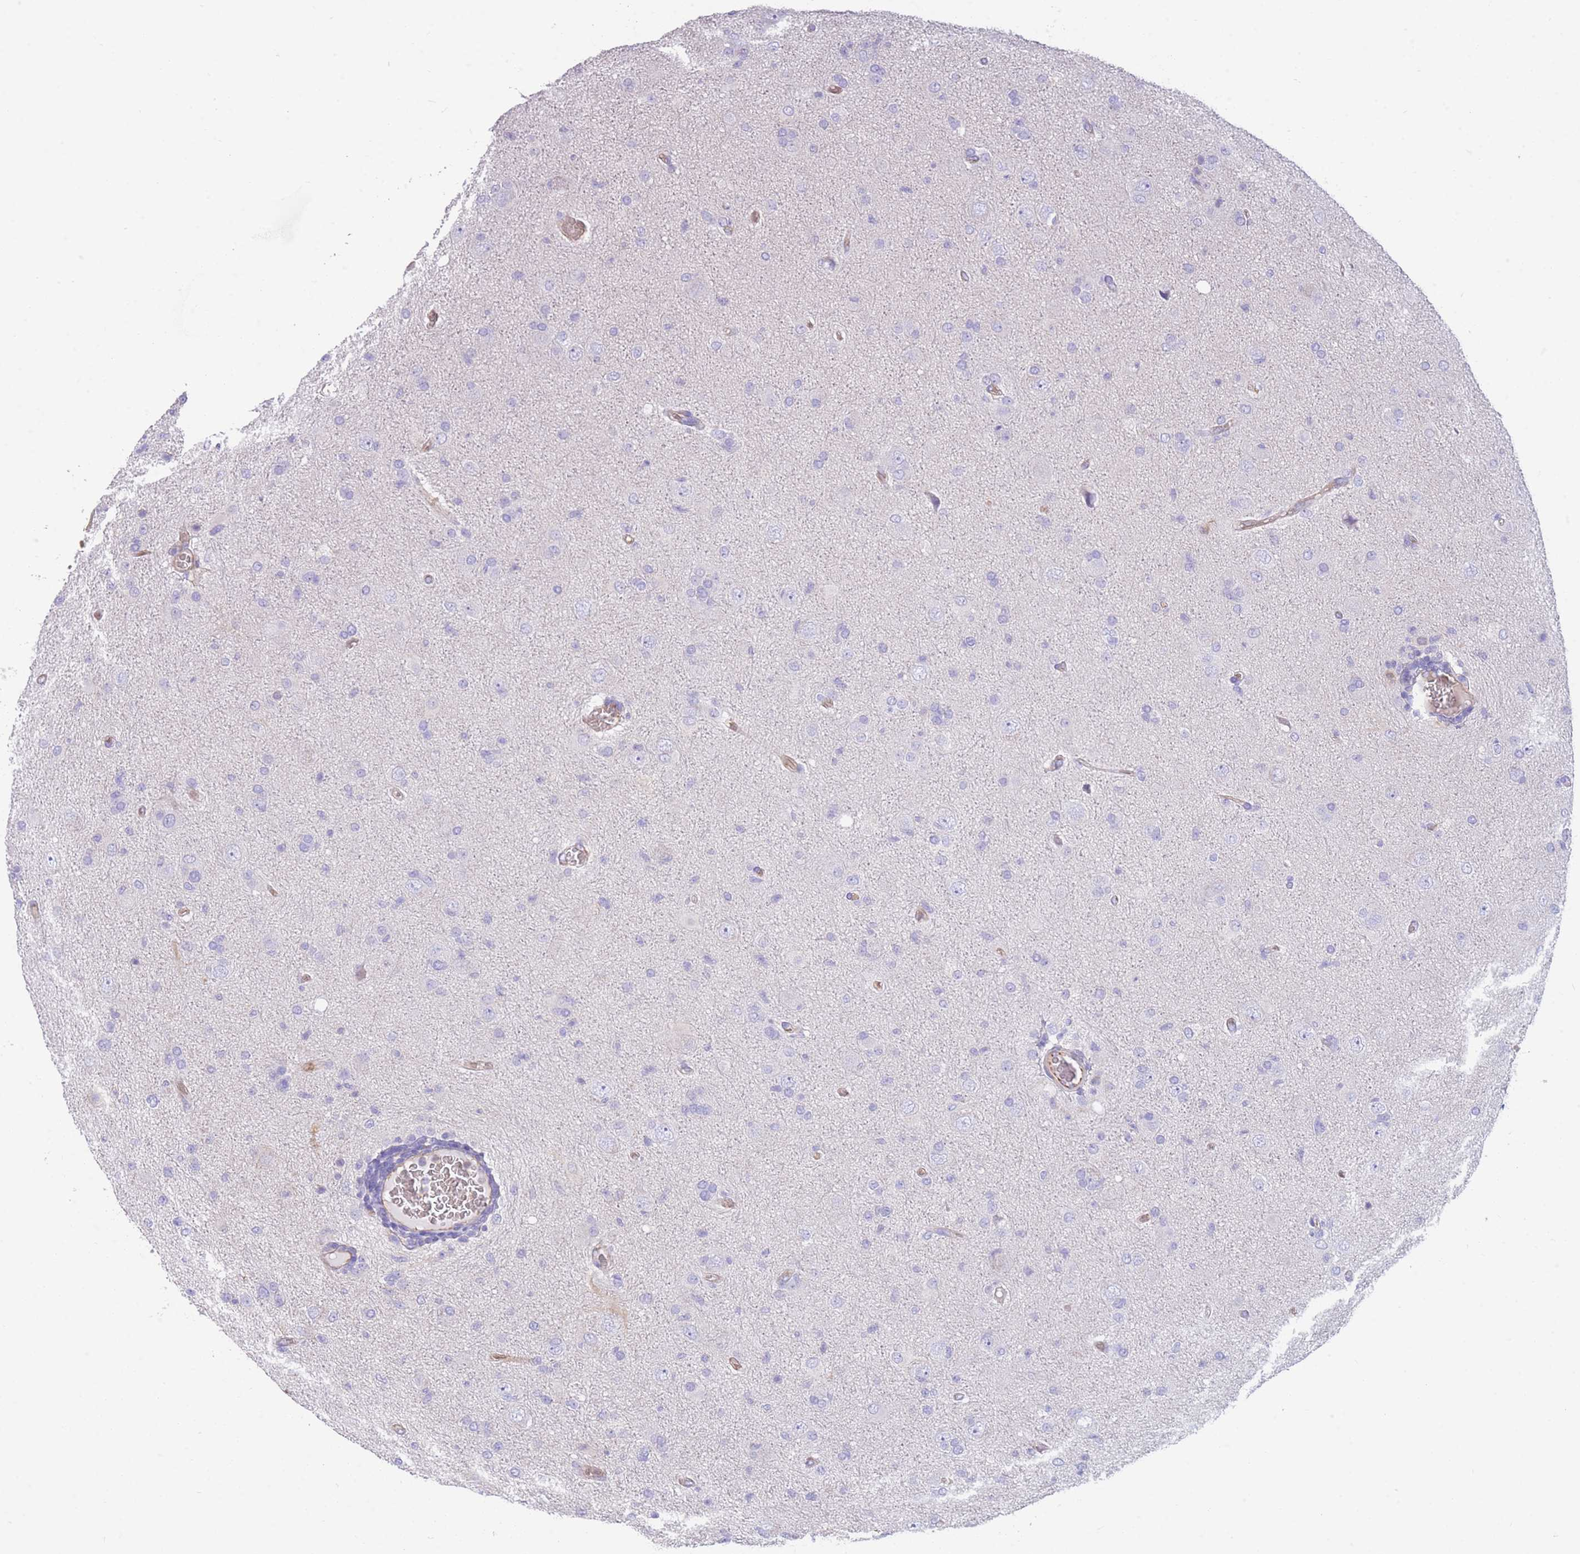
{"staining": {"intensity": "negative", "quantity": "none", "location": "none"}, "tissue": "glioma", "cell_type": "Tumor cells", "image_type": "cancer", "snomed": [{"axis": "morphology", "description": "Glioma, malignant, High grade"}, {"axis": "topography", "description": "Brain"}], "caption": "Immunohistochemistry image of neoplastic tissue: glioma stained with DAB reveals no significant protein expression in tumor cells.", "gene": "ANKRD53", "patient": {"sex": "female", "age": 57}}